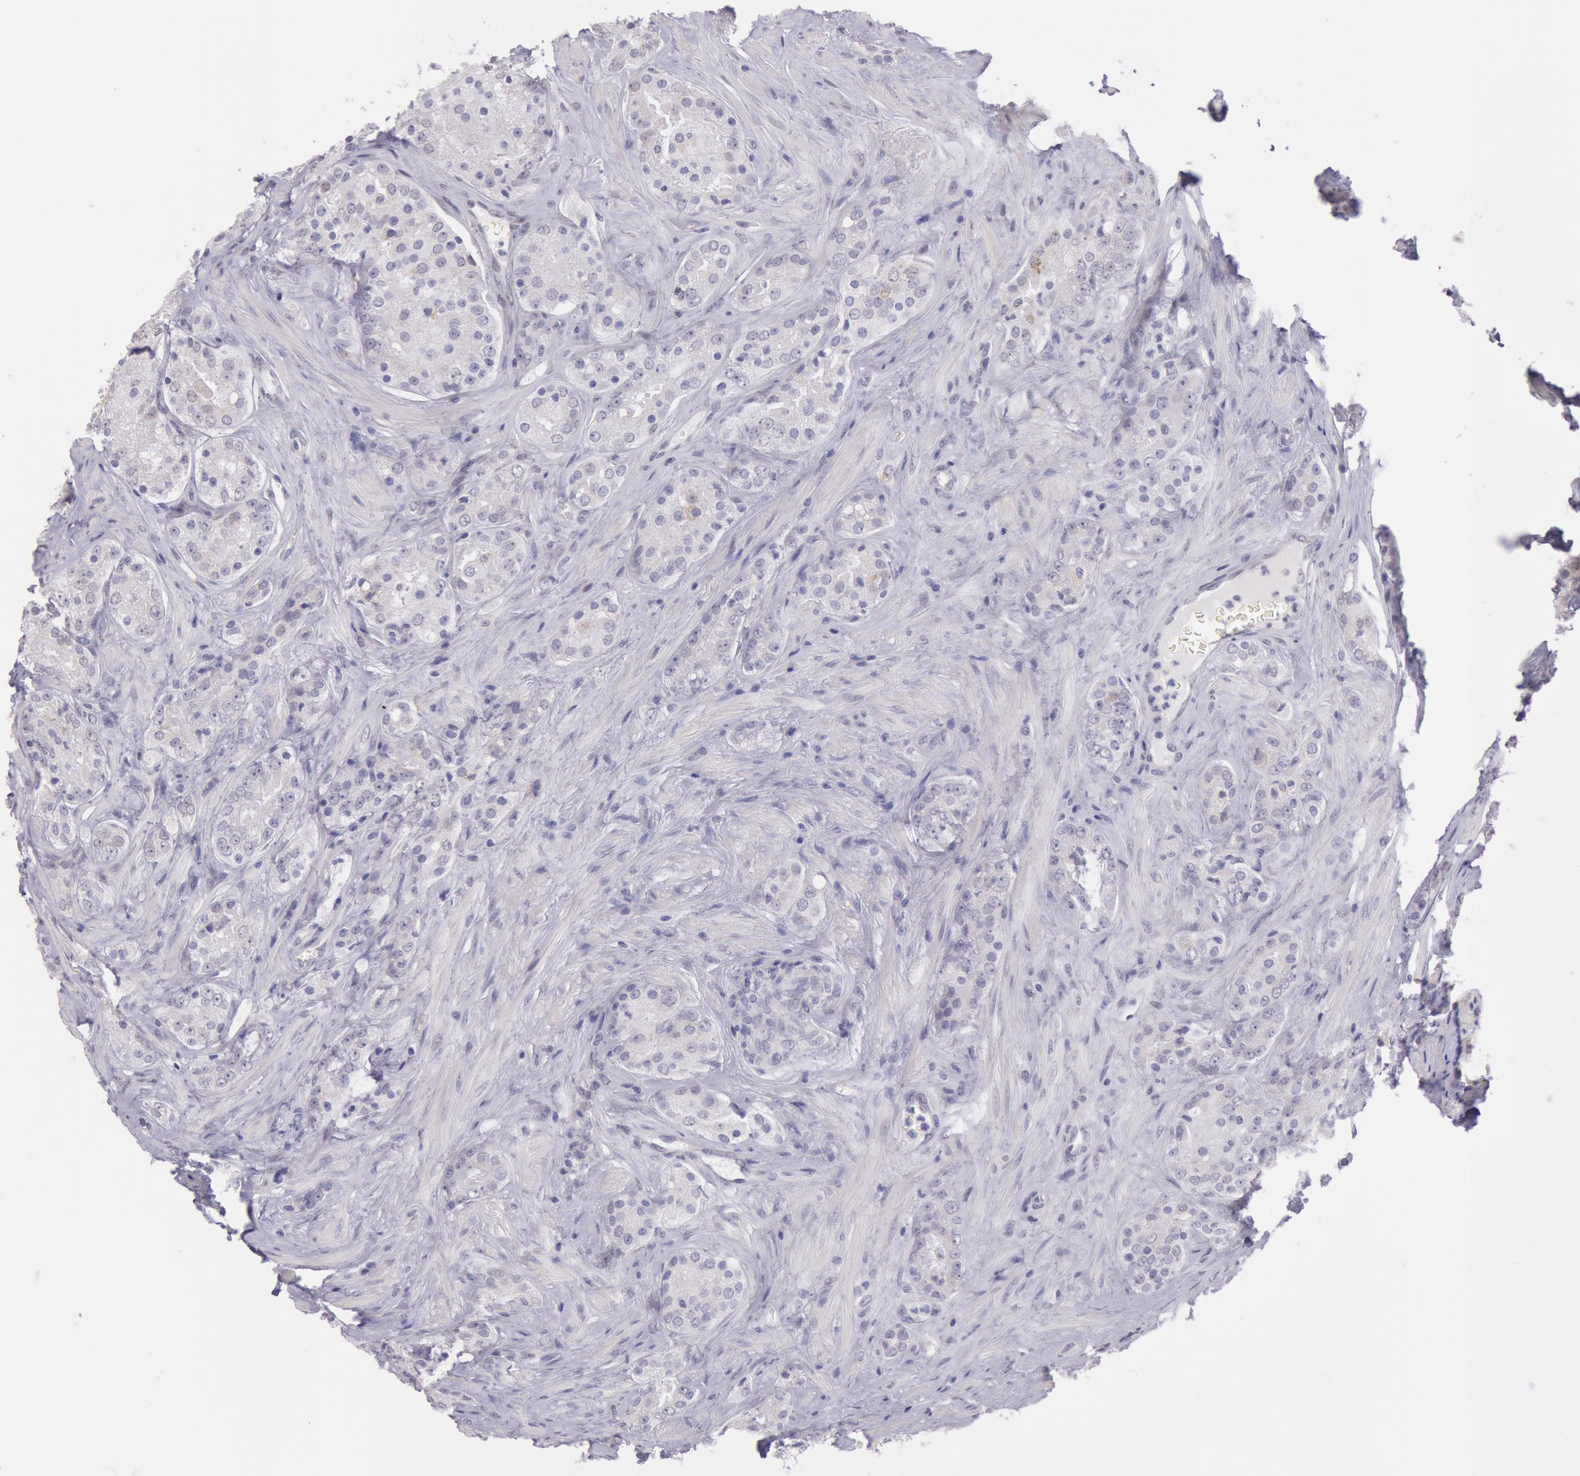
{"staining": {"intensity": "weak", "quantity": "25%-75%", "location": "cytoplasmic/membranous"}, "tissue": "prostate cancer", "cell_type": "Tumor cells", "image_type": "cancer", "snomed": [{"axis": "morphology", "description": "Adenocarcinoma, Medium grade"}, {"axis": "topography", "description": "Prostate"}], "caption": "Prostate cancer (adenocarcinoma (medium-grade)) stained with a brown dye reveals weak cytoplasmic/membranous positive staining in about 25%-75% of tumor cells.", "gene": "FRMD6", "patient": {"sex": "male", "age": 60}}